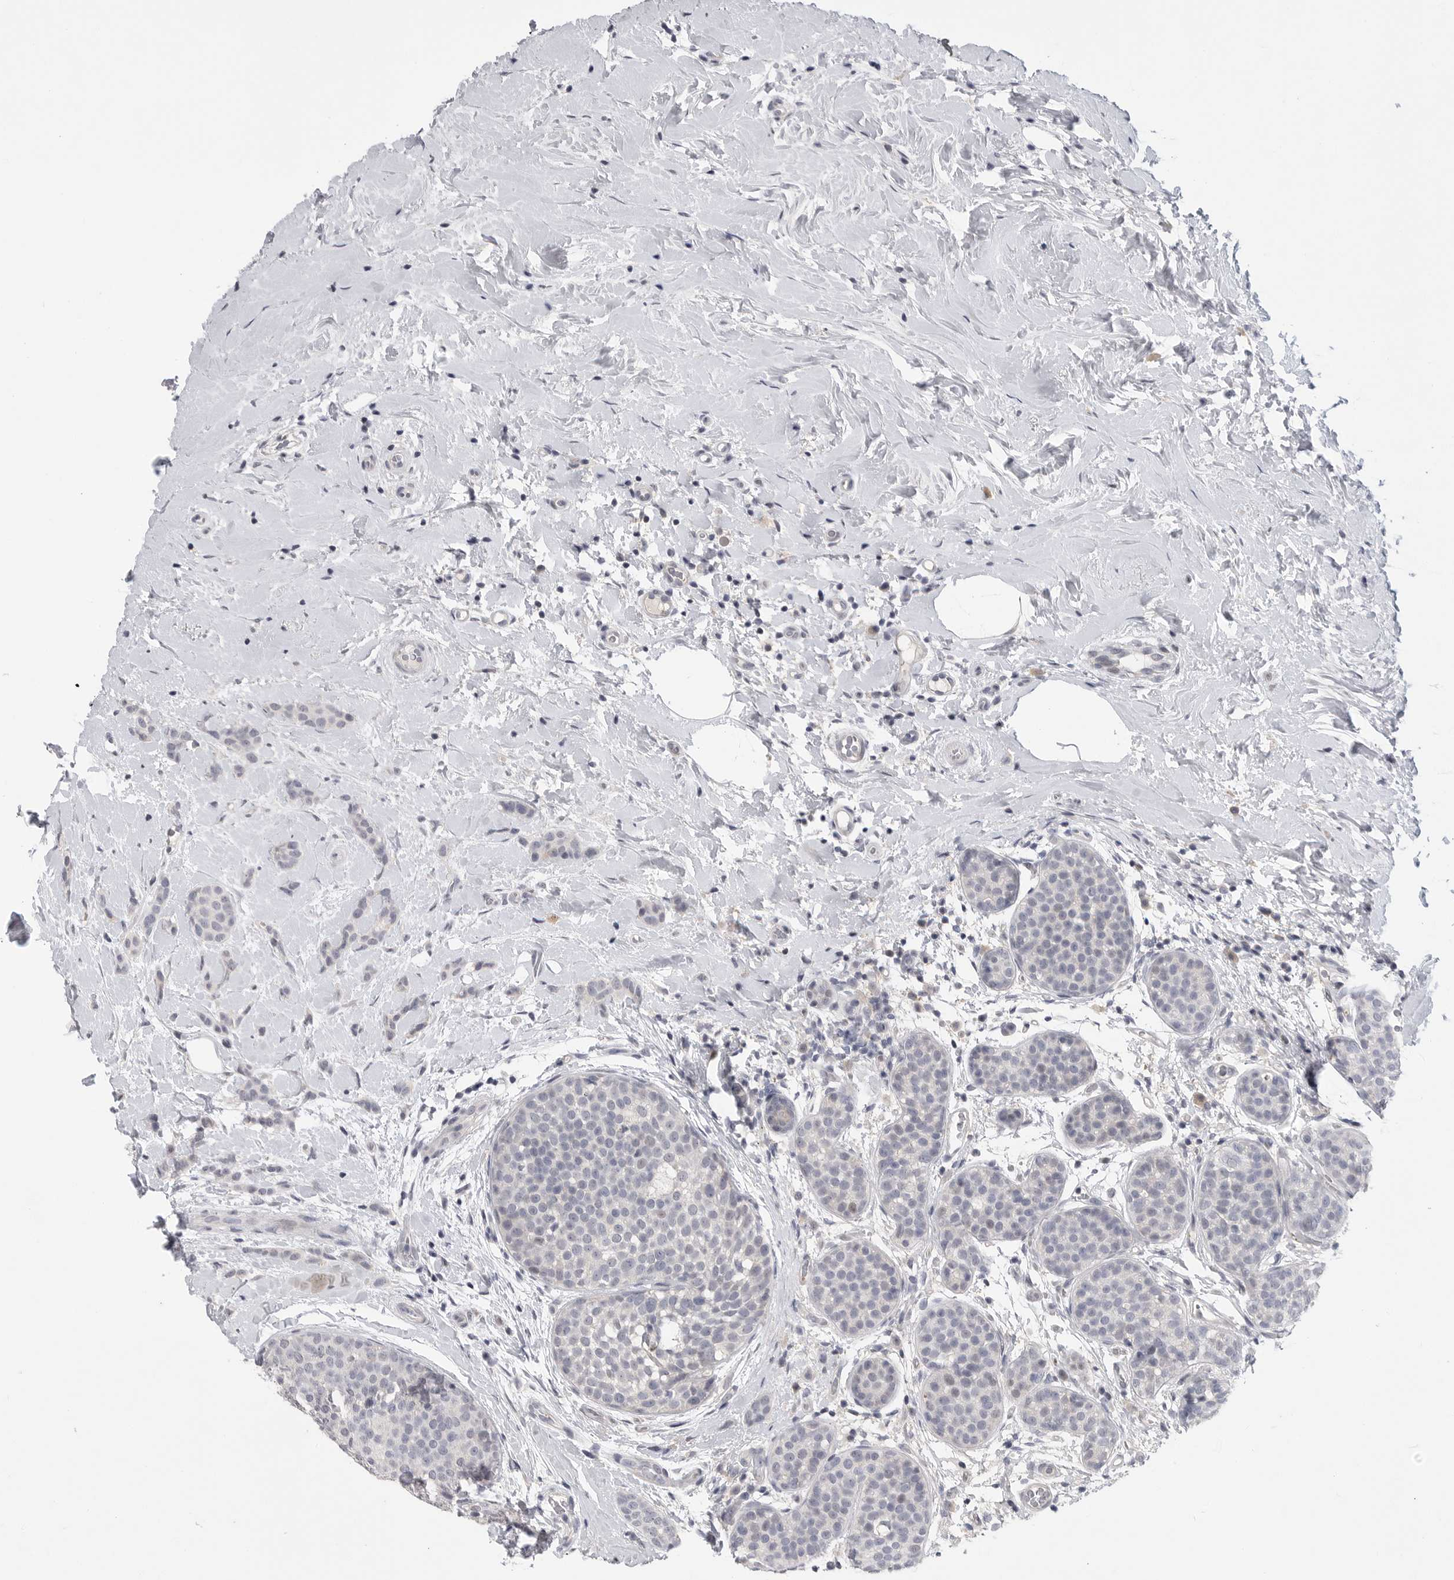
{"staining": {"intensity": "negative", "quantity": "none", "location": "none"}, "tissue": "breast cancer", "cell_type": "Tumor cells", "image_type": "cancer", "snomed": [{"axis": "morphology", "description": "Lobular carcinoma, in situ"}, {"axis": "morphology", "description": "Lobular carcinoma"}, {"axis": "topography", "description": "Breast"}], "caption": "Immunohistochemistry (IHC) micrograph of neoplastic tissue: human lobular carcinoma (breast) stained with DAB exhibits no significant protein staining in tumor cells. (DAB (3,3'-diaminobenzidine) immunohistochemistry, high magnification).", "gene": "FBXO43", "patient": {"sex": "female", "age": 41}}